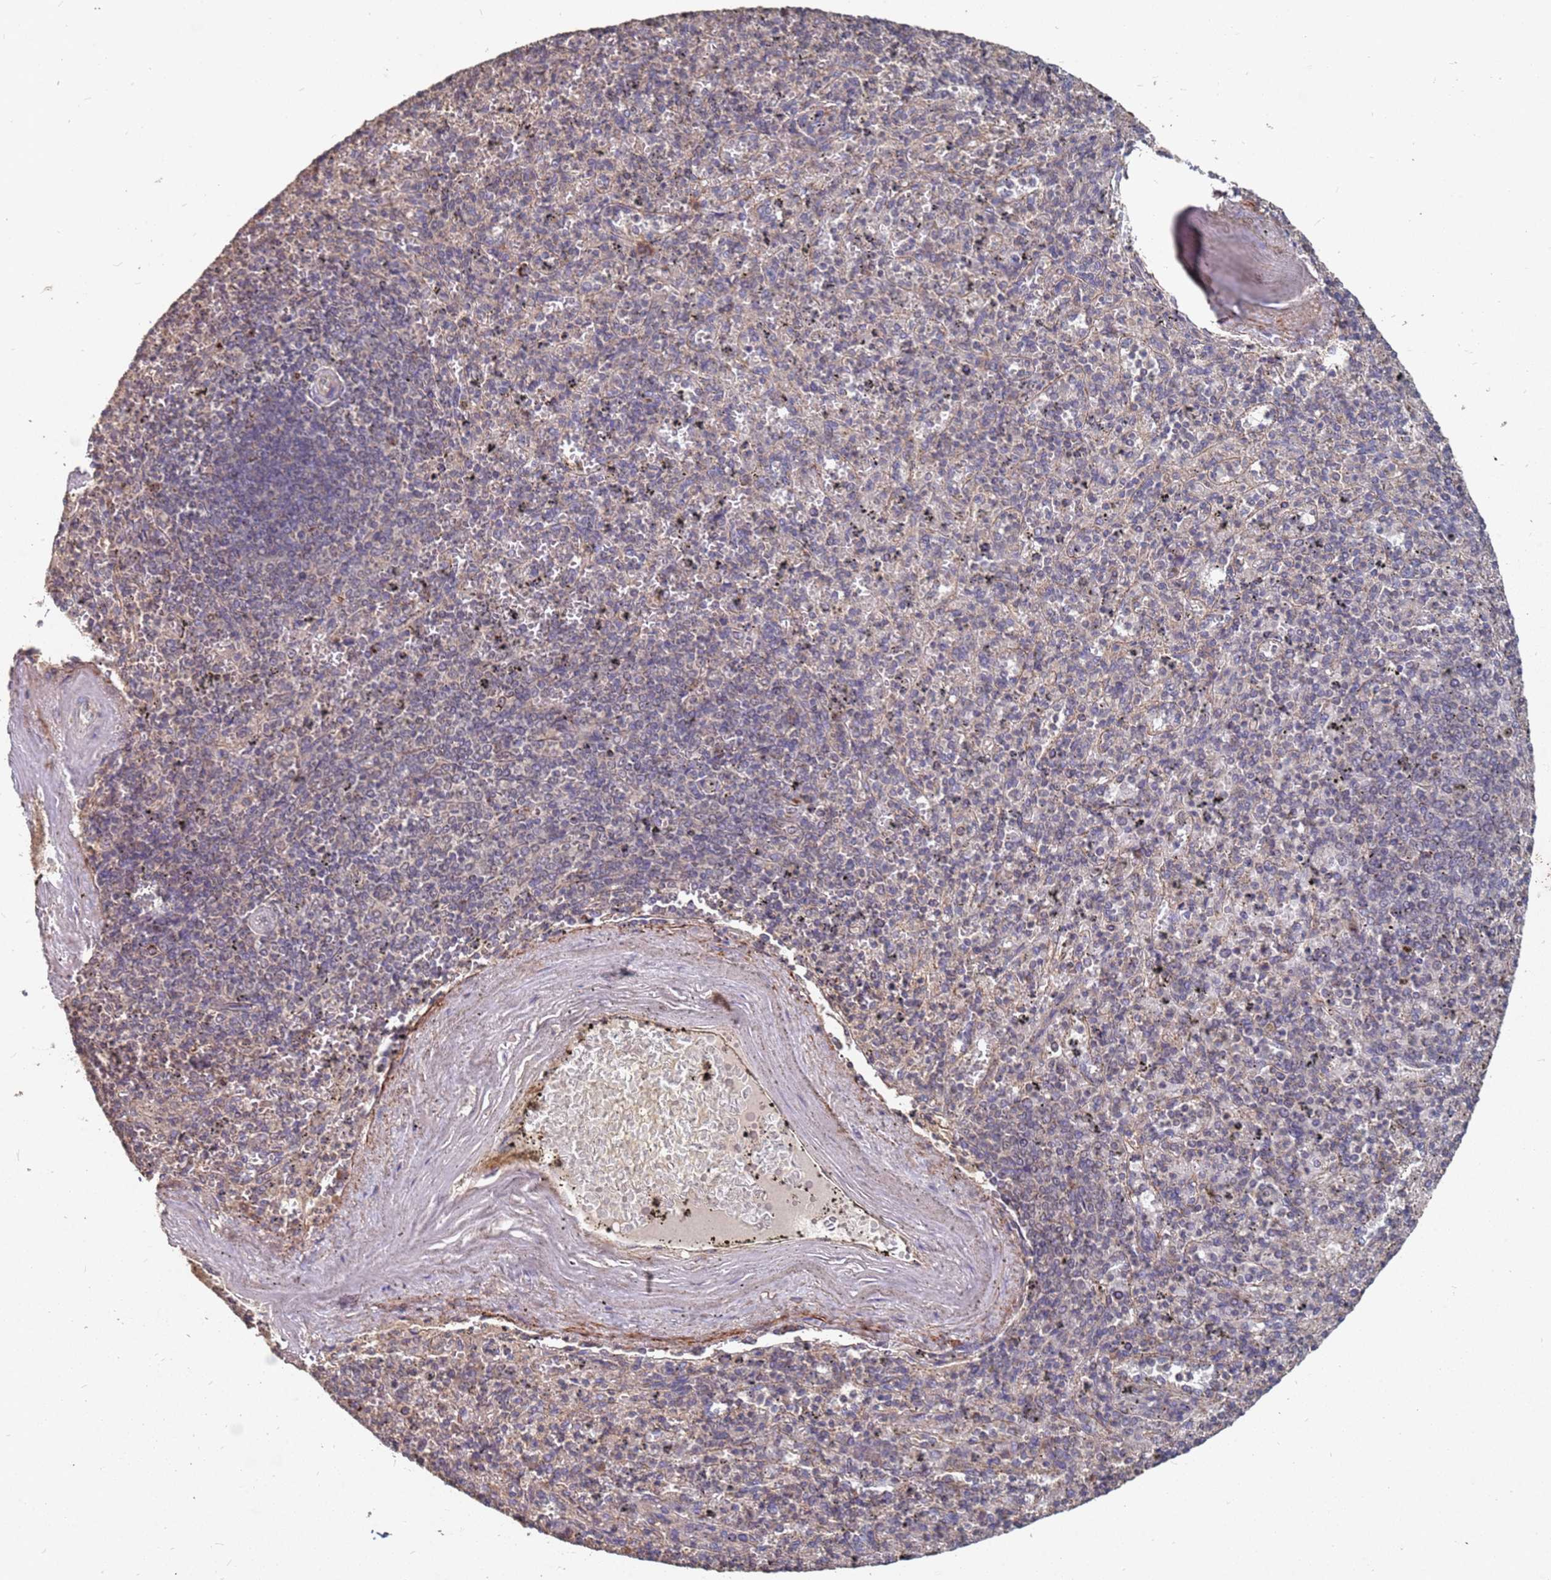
{"staining": {"intensity": "negative", "quantity": "none", "location": "none"}, "tissue": "spleen", "cell_type": "Cells in red pulp", "image_type": "normal", "snomed": [{"axis": "morphology", "description": "Normal tissue, NOS"}, {"axis": "topography", "description": "Spleen"}], "caption": "Immunohistochemistry histopathology image of normal spleen: spleen stained with DAB demonstrates no significant protein positivity in cells in red pulp.", "gene": "PRORP", "patient": {"sex": "male", "age": 82}}